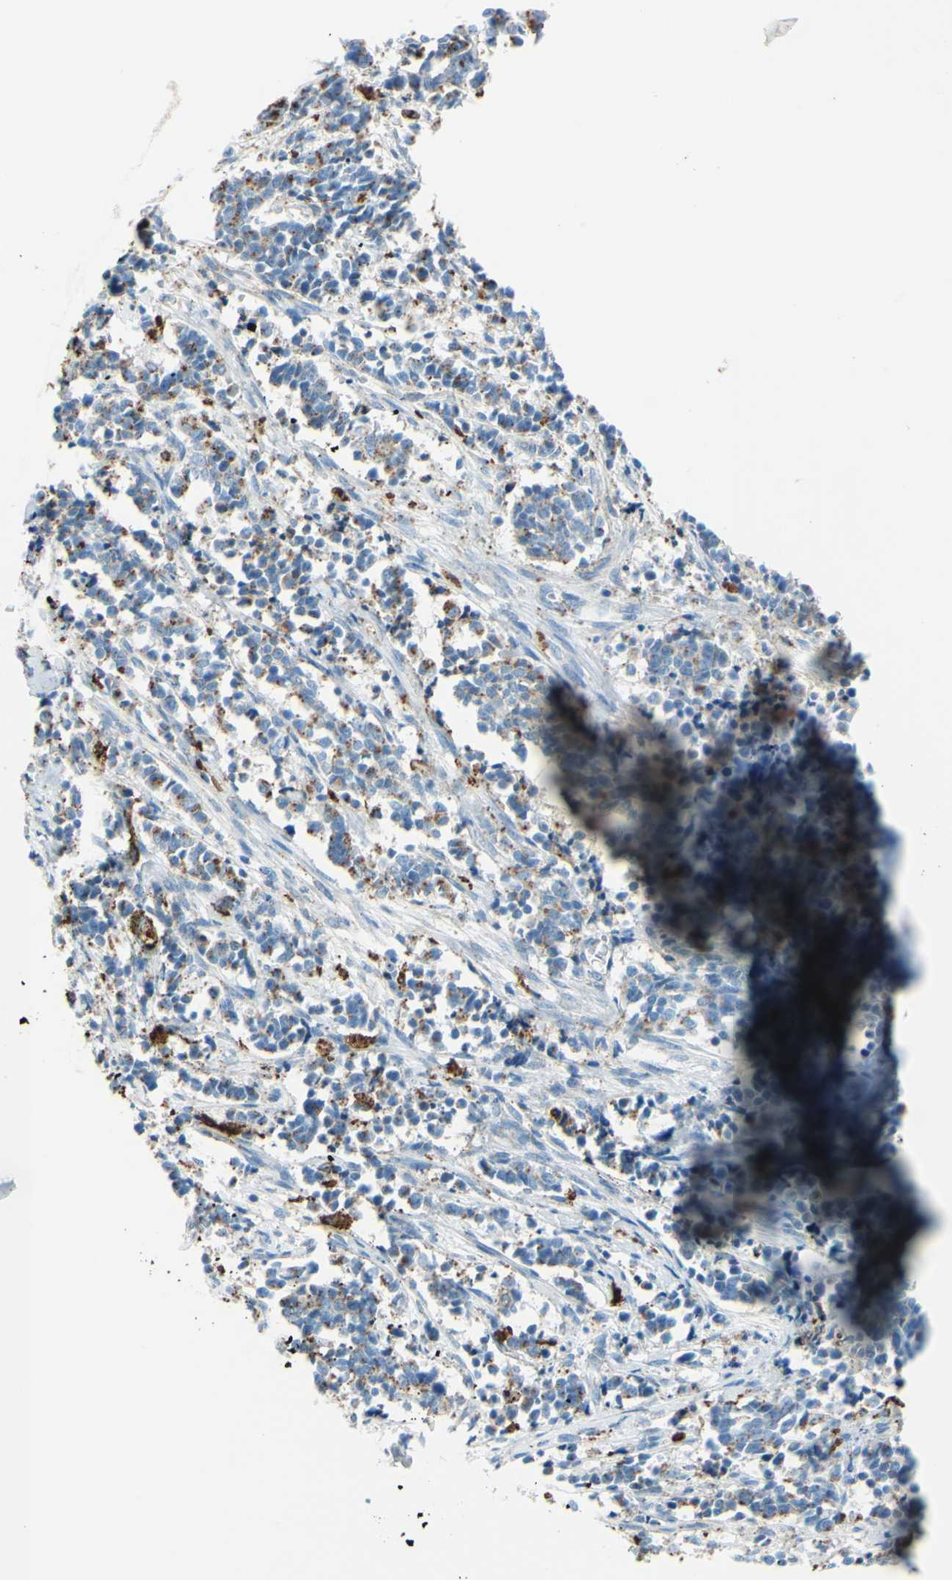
{"staining": {"intensity": "moderate", "quantity": ">75%", "location": "cytoplasmic/membranous"}, "tissue": "cervical cancer", "cell_type": "Tumor cells", "image_type": "cancer", "snomed": [{"axis": "morphology", "description": "Normal tissue, NOS"}, {"axis": "morphology", "description": "Squamous cell carcinoma, NOS"}, {"axis": "topography", "description": "Cervix"}], "caption": "Immunohistochemical staining of cervical cancer (squamous cell carcinoma) shows medium levels of moderate cytoplasmic/membranous positivity in about >75% of tumor cells. Nuclei are stained in blue.", "gene": "CTSD", "patient": {"sex": "female", "age": 35}}